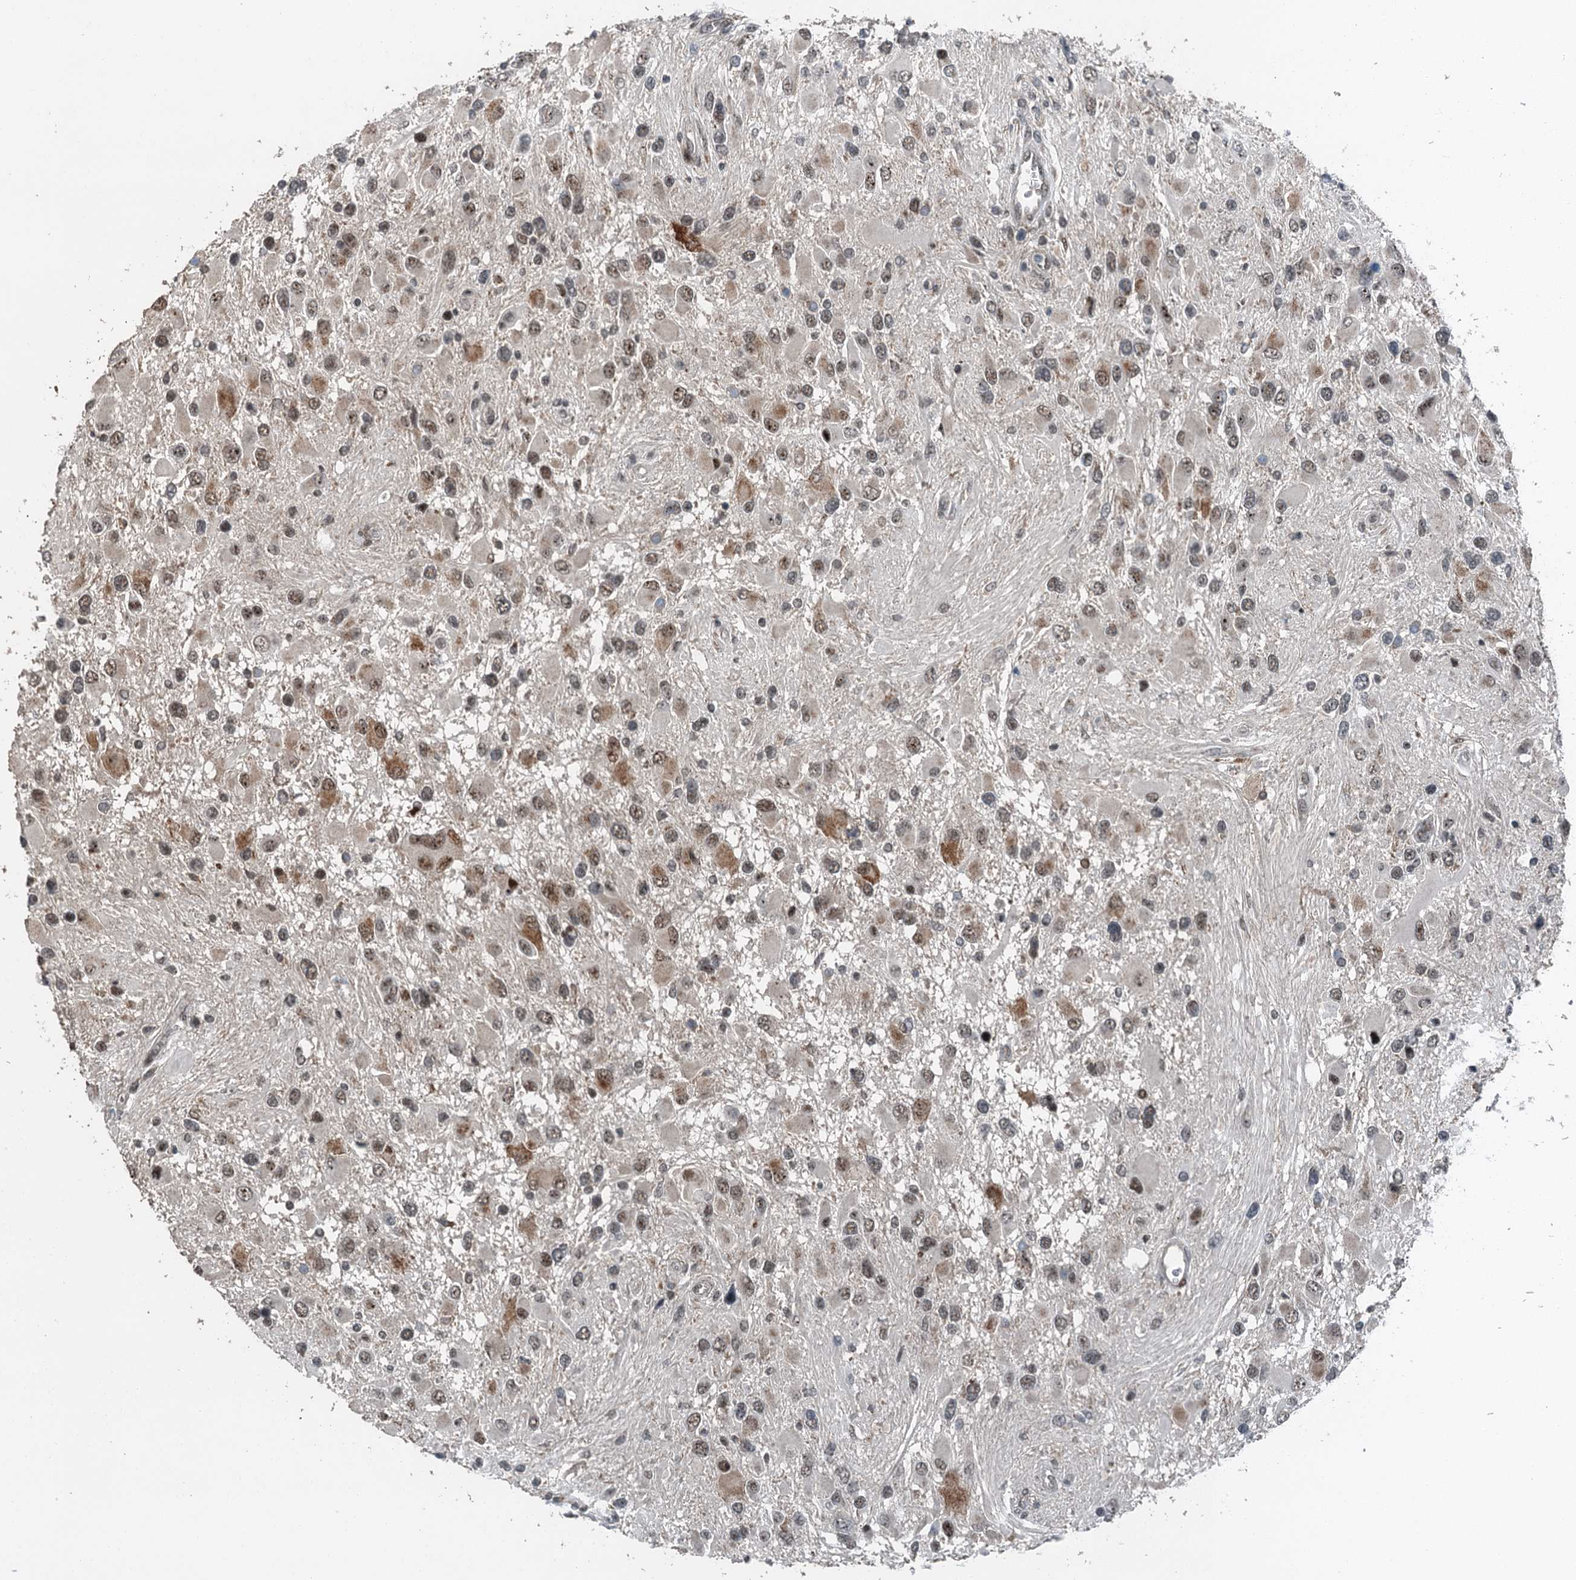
{"staining": {"intensity": "weak", "quantity": "25%-75%", "location": "cytoplasmic/membranous,nuclear"}, "tissue": "glioma", "cell_type": "Tumor cells", "image_type": "cancer", "snomed": [{"axis": "morphology", "description": "Glioma, malignant, High grade"}, {"axis": "topography", "description": "Brain"}], "caption": "Glioma stained with a protein marker displays weak staining in tumor cells.", "gene": "BMERB1", "patient": {"sex": "male", "age": 53}}